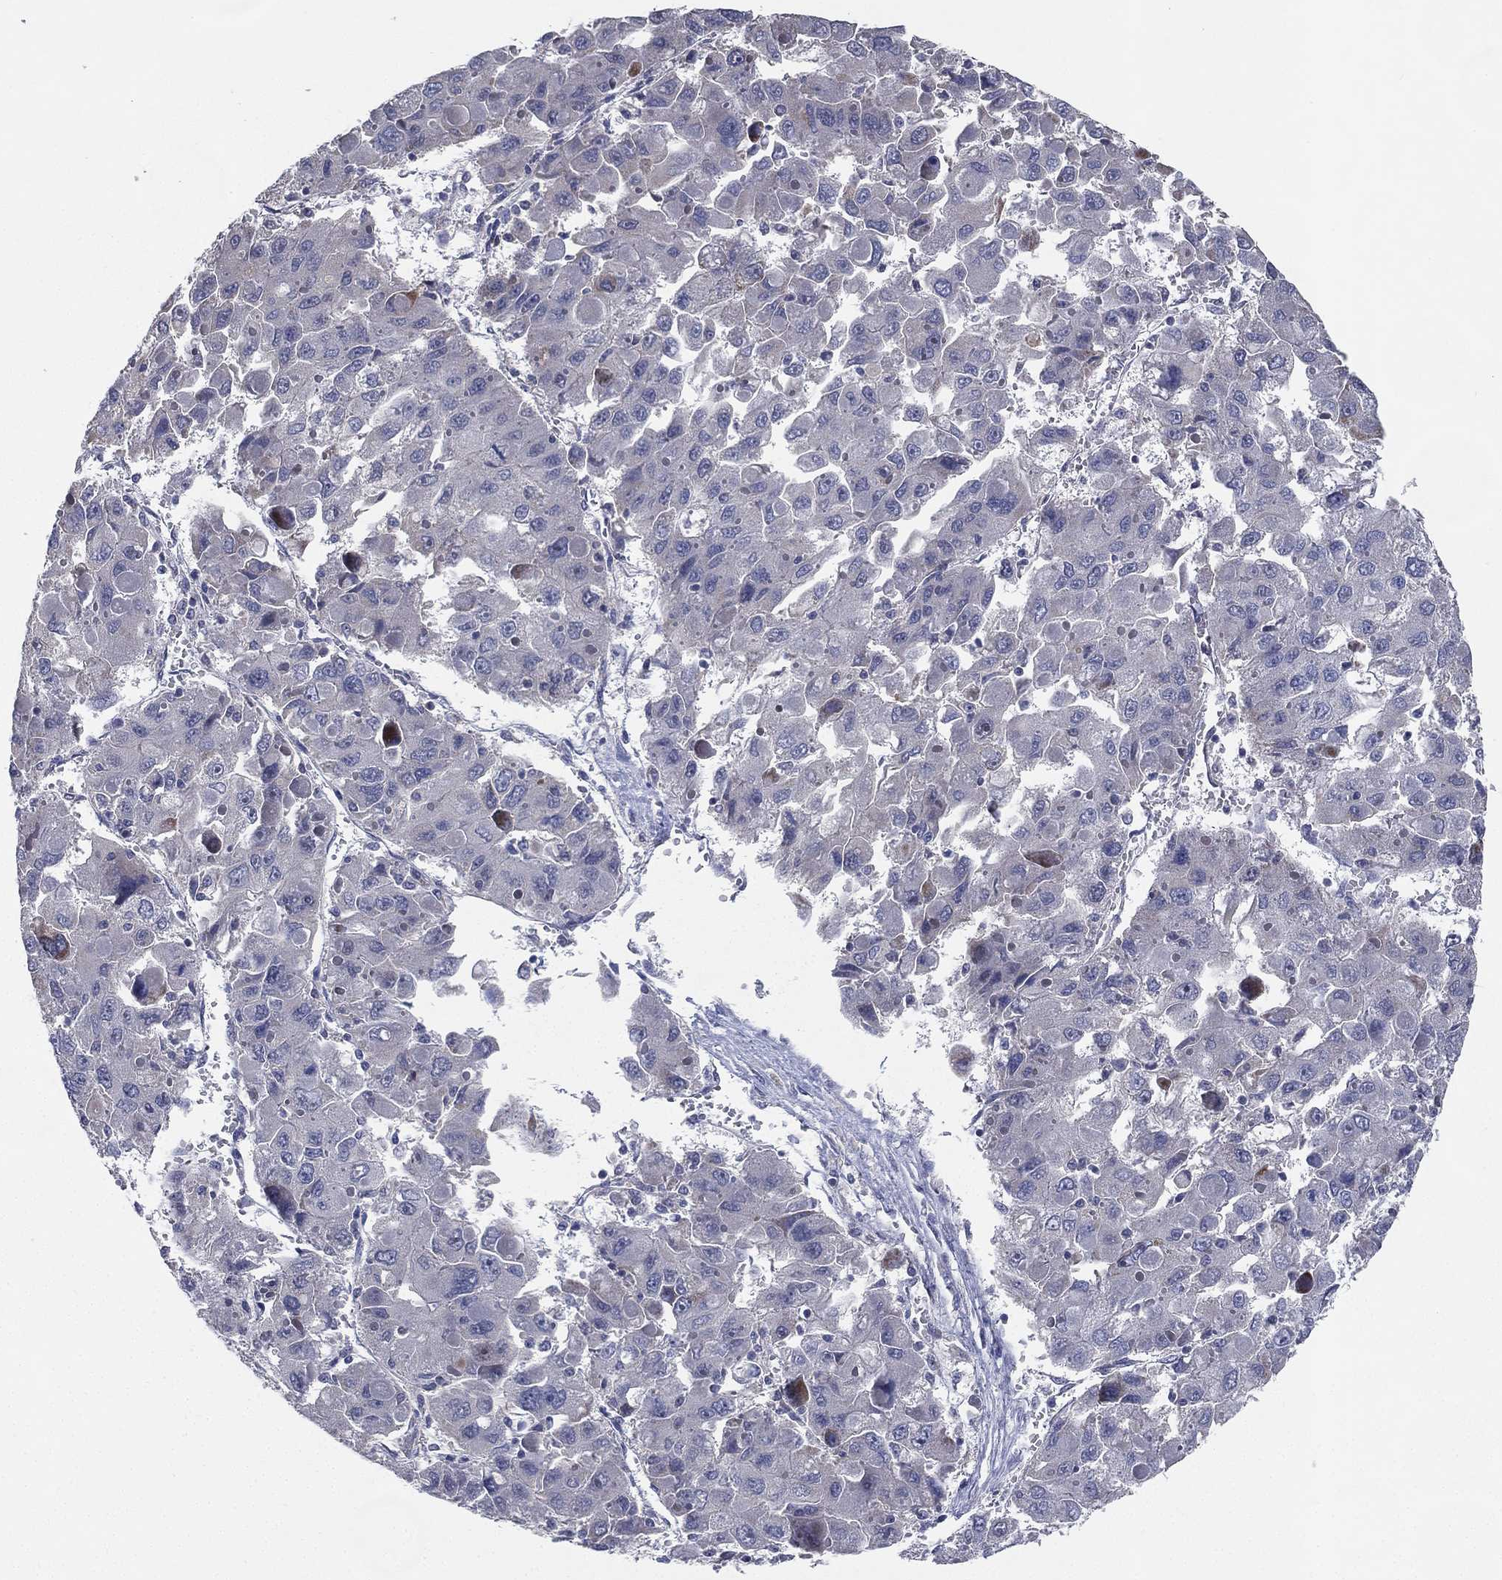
{"staining": {"intensity": "negative", "quantity": "none", "location": "none"}, "tissue": "liver cancer", "cell_type": "Tumor cells", "image_type": "cancer", "snomed": [{"axis": "morphology", "description": "Carcinoma, Hepatocellular, NOS"}, {"axis": "topography", "description": "Liver"}], "caption": "An IHC micrograph of liver hepatocellular carcinoma is shown. There is no staining in tumor cells of liver hepatocellular carcinoma. (Stains: DAB (3,3'-diaminobenzidine) immunohistochemistry with hematoxylin counter stain, Microscopy: brightfield microscopy at high magnification).", "gene": "KAT14", "patient": {"sex": "female", "age": 41}}